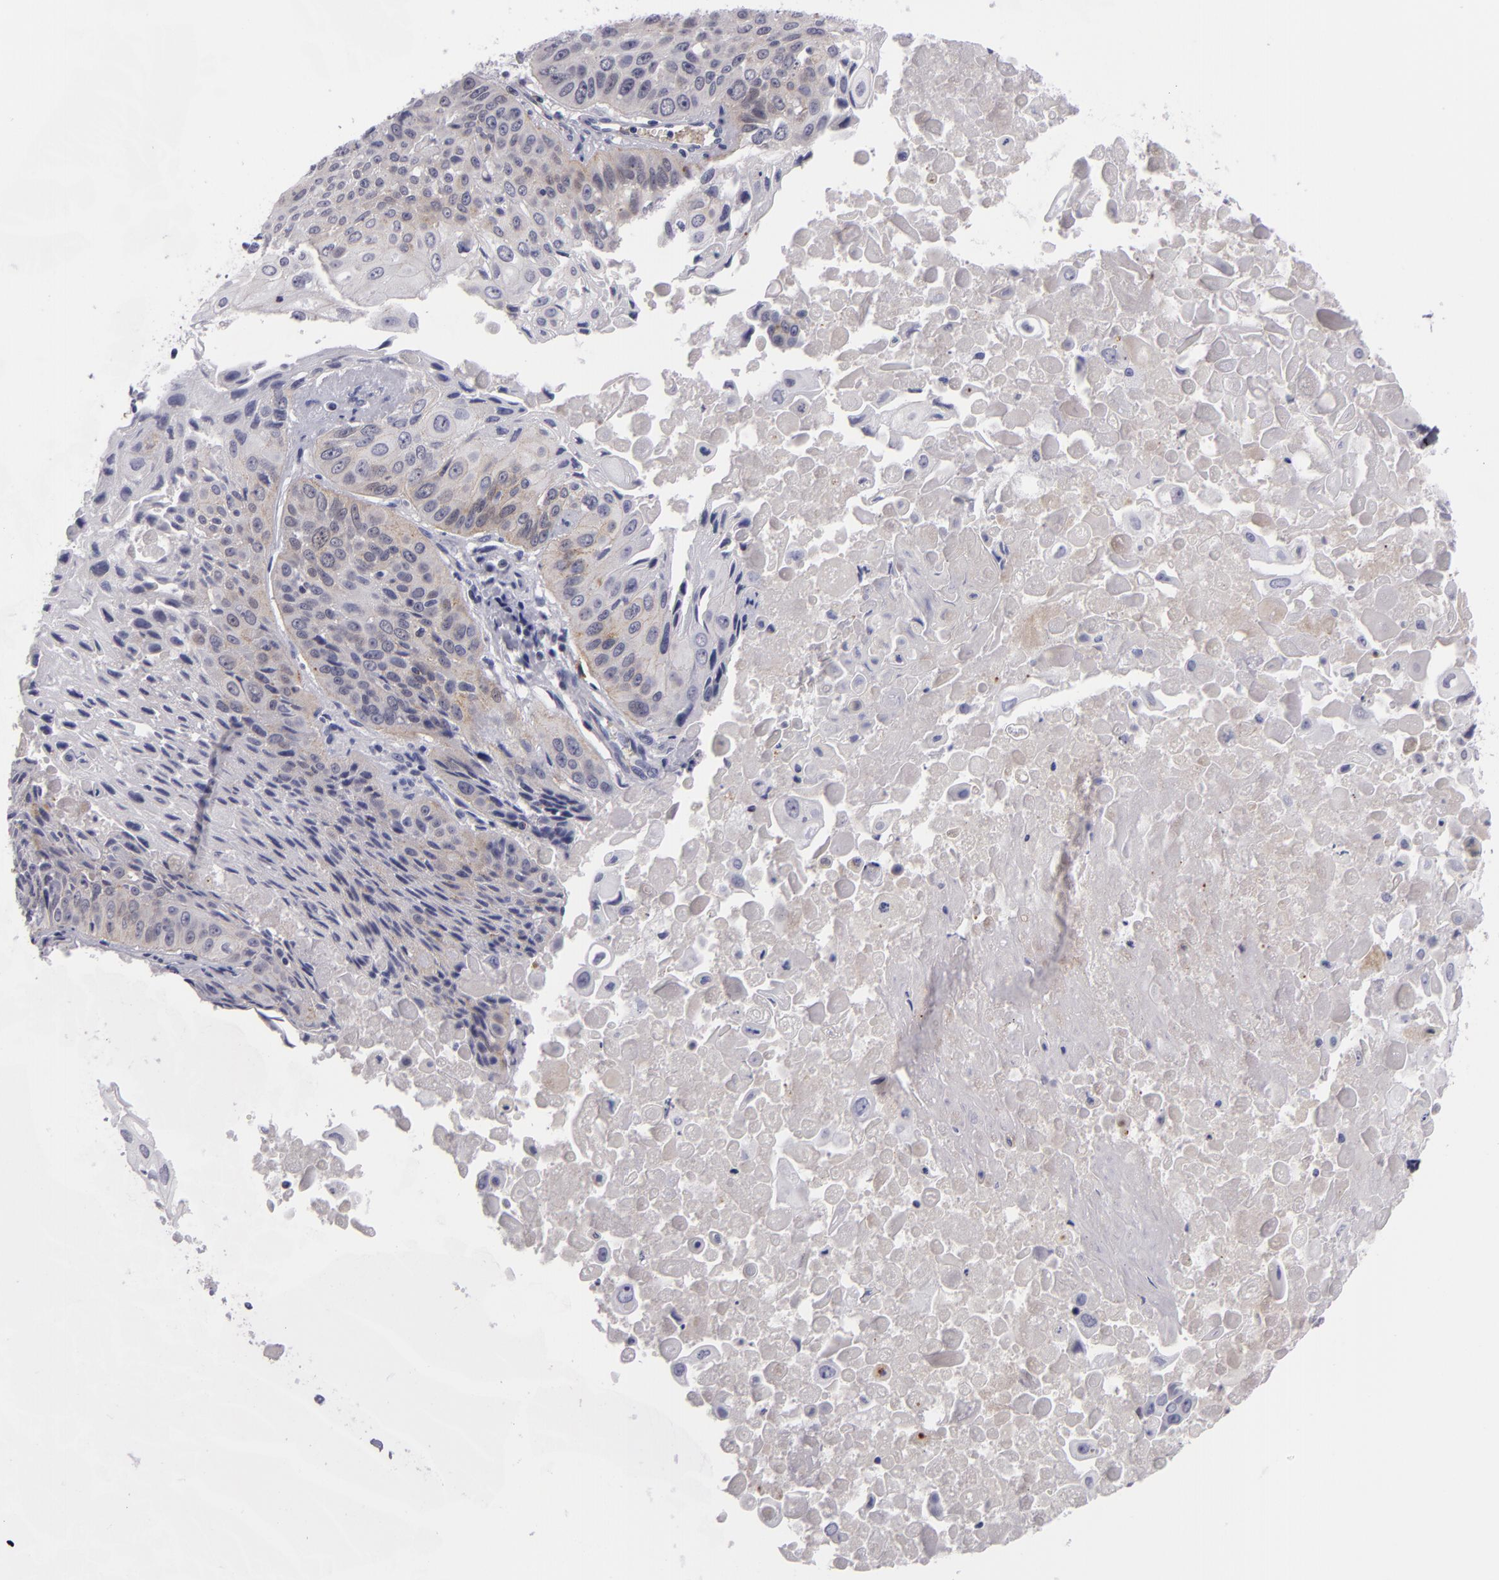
{"staining": {"intensity": "weak", "quantity": "<25%", "location": "cytoplasmic/membranous"}, "tissue": "lung cancer", "cell_type": "Tumor cells", "image_type": "cancer", "snomed": [{"axis": "morphology", "description": "Adenocarcinoma, NOS"}, {"axis": "topography", "description": "Lung"}], "caption": "IHC of lung cancer (adenocarcinoma) displays no expression in tumor cells.", "gene": "CTNNB1", "patient": {"sex": "male", "age": 60}}